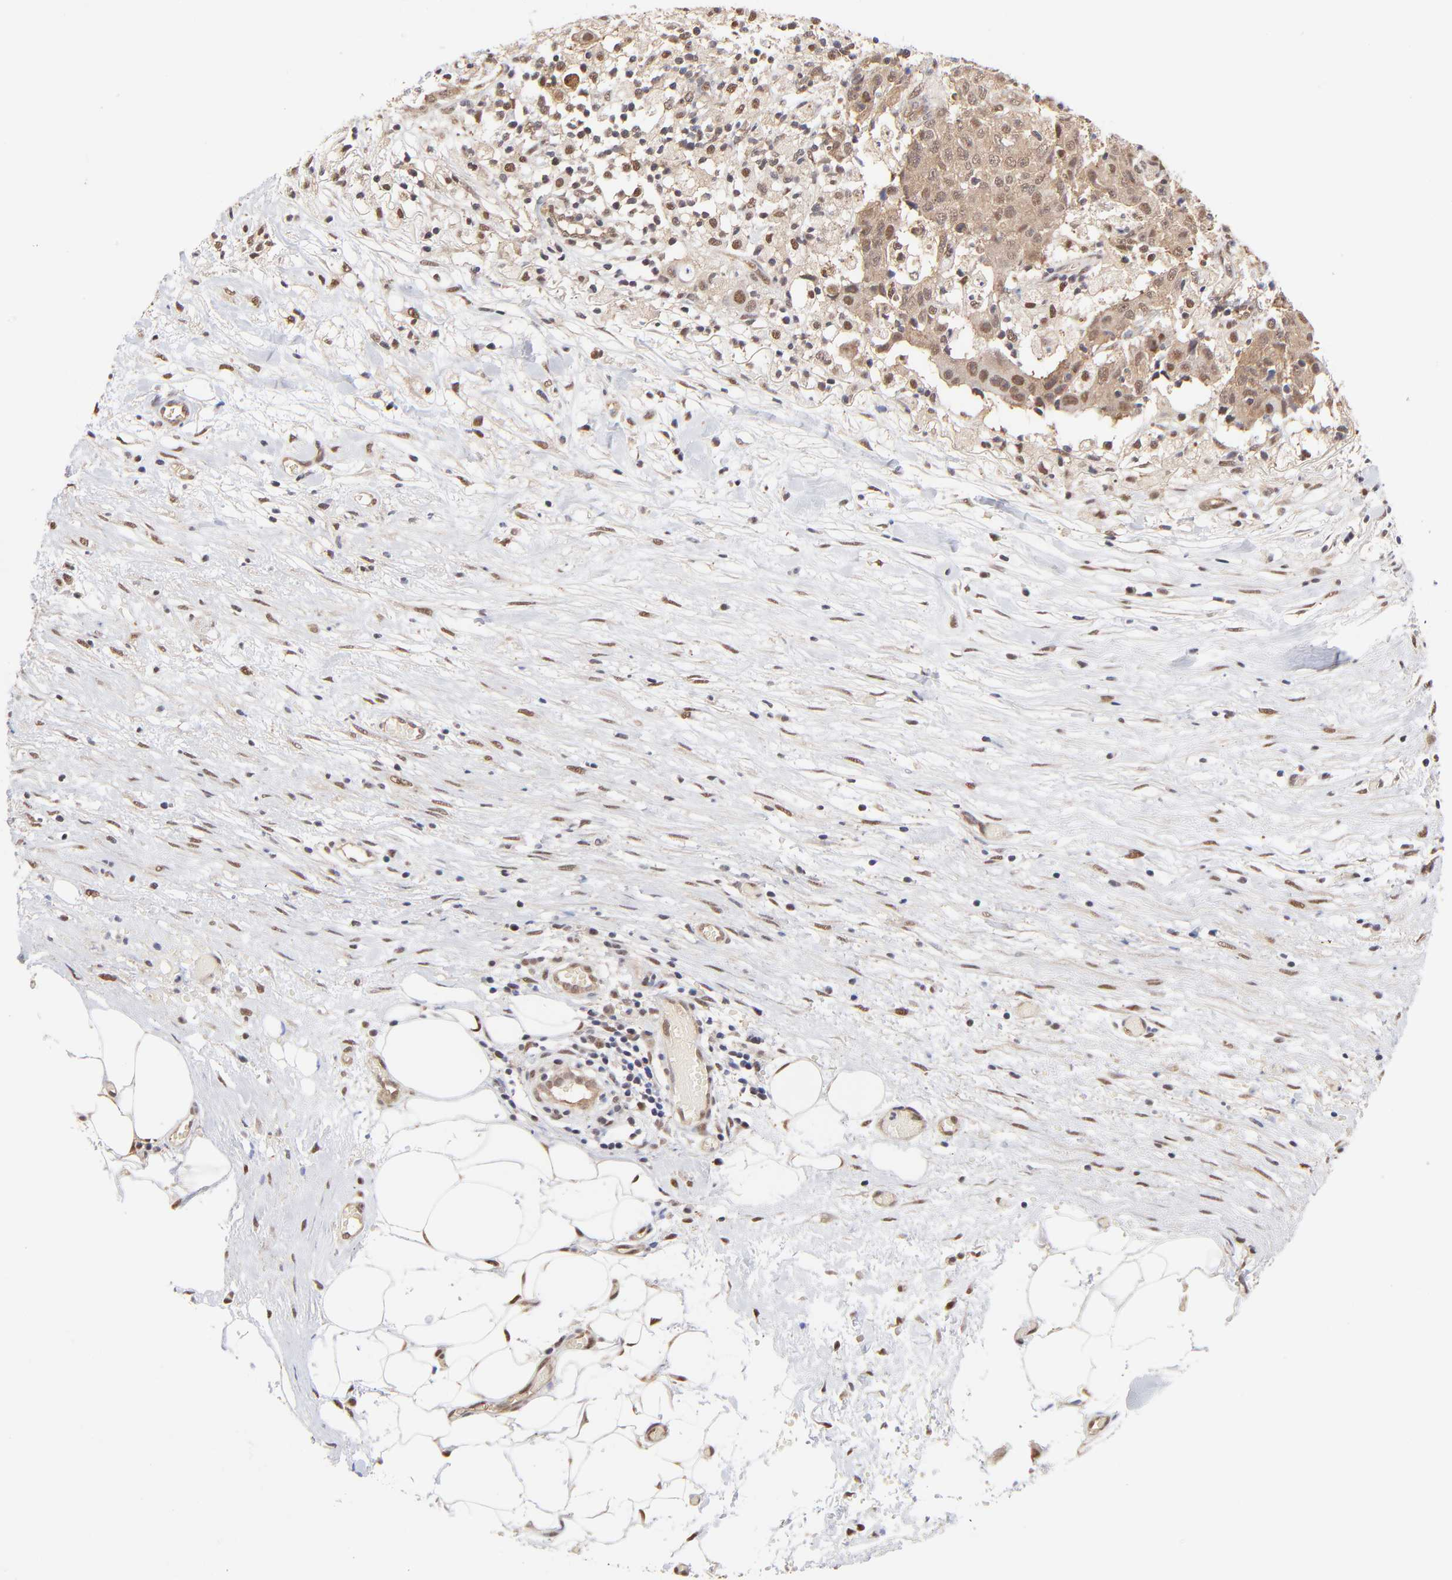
{"staining": {"intensity": "moderate", "quantity": "<25%", "location": "cytoplasmic/membranous,nuclear"}, "tissue": "ovarian cancer", "cell_type": "Tumor cells", "image_type": "cancer", "snomed": [{"axis": "morphology", "description": "Carcinoma, endometroid"}, {"axis": "topography", "description": "Ovary"}], "caption": "Protein analysis of ovarian cancer tissue shows moderate cytoplasmic/membranous and nuclear staining in about <25% of tumor cells.", "gene": "PSMC4", "patient": {"sex": "female", "age": 42}}